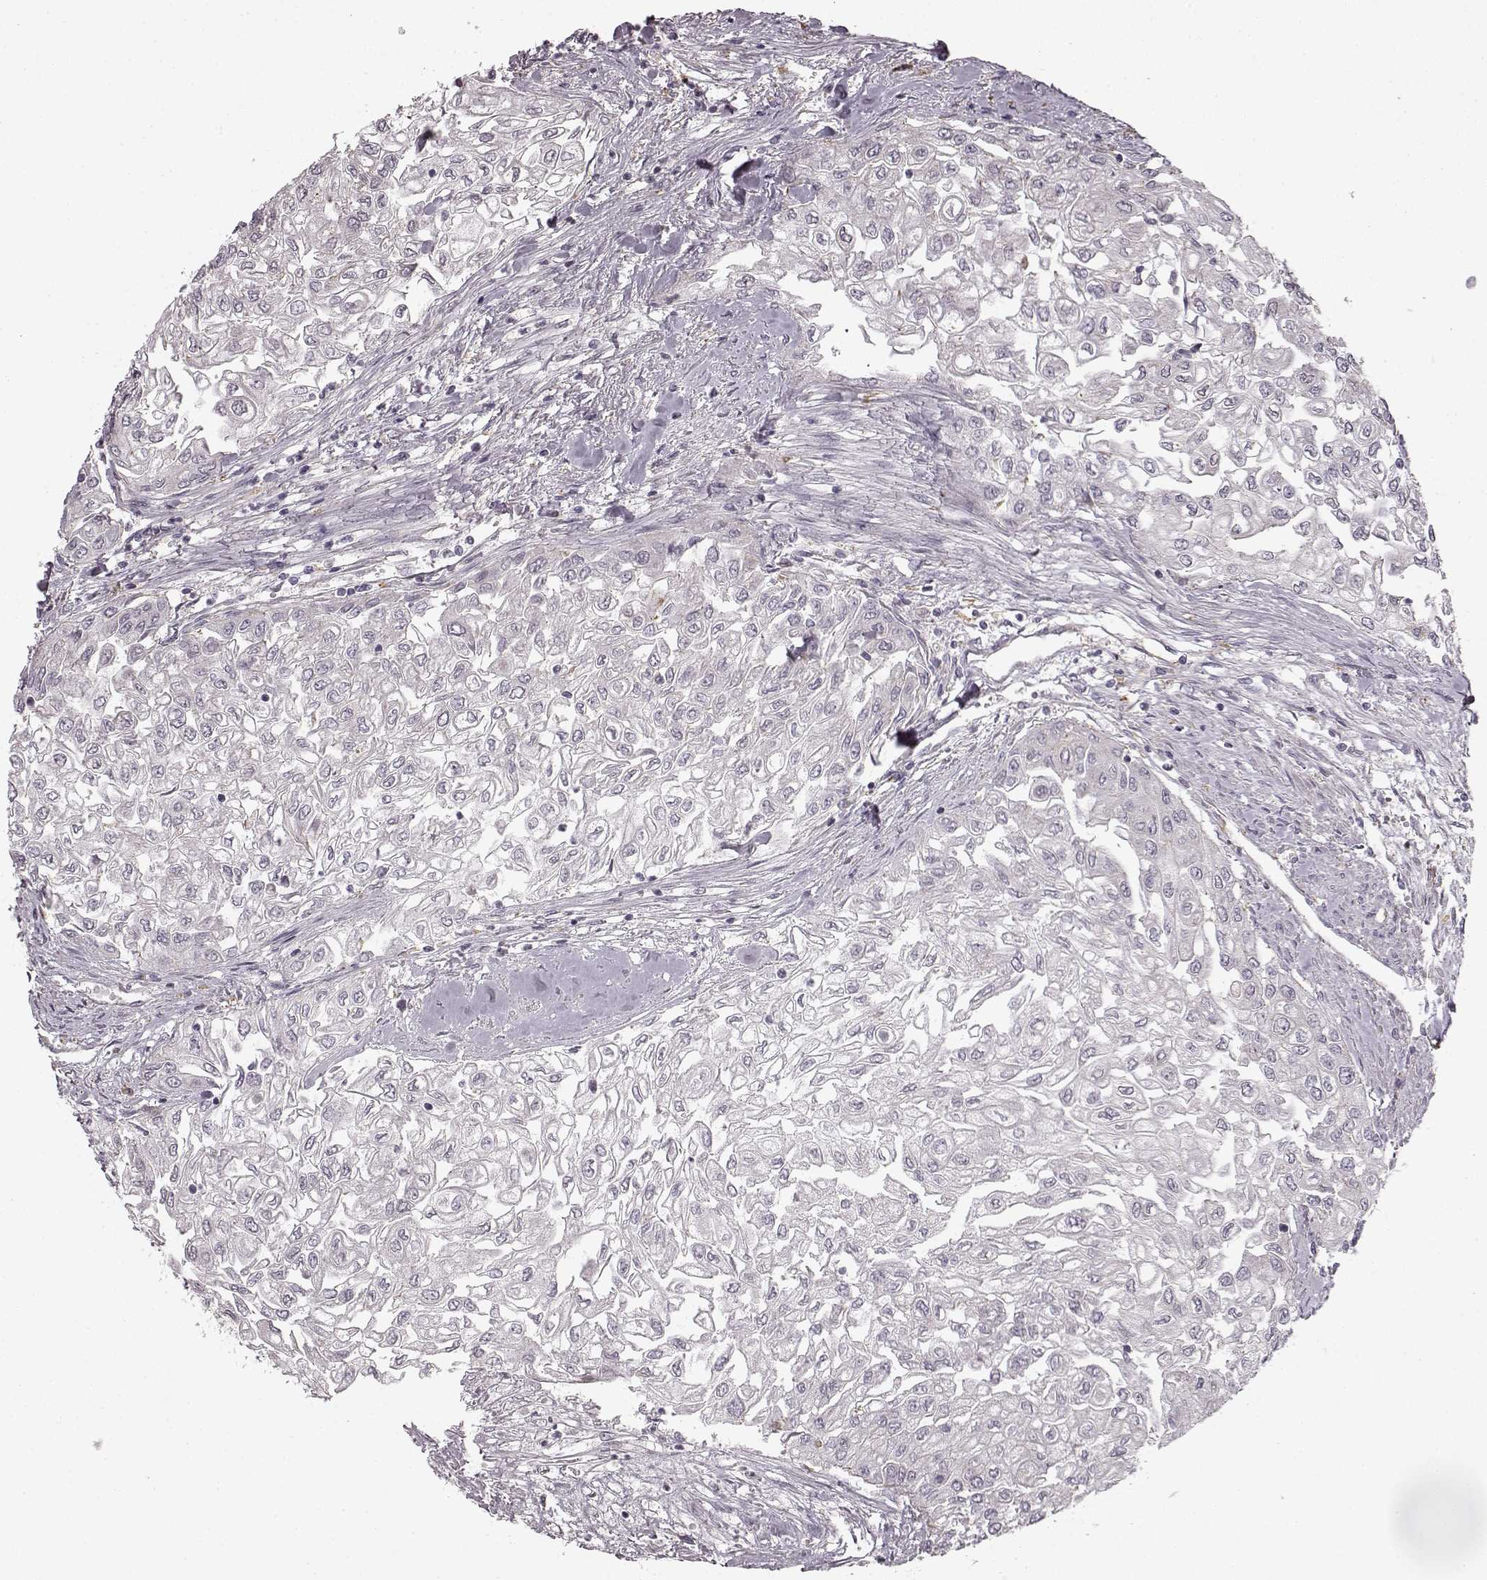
{"staining": {"intensity": "negative", "quantity": "none", "location": "none"}, "tissue": "urothelial cancer", "cell_type": "Tumor cells", "image_type": "cancer", "snomed": [{"axis": "morphology", "description": "Urothelial carcinoma, High grade"}, {"axis": "topography", "description": "Urinary bladder"}], "caption": "Urothelial cancer was stained to show a protein in brown. There is no significant positivity in tumor cells.", "gene": "HMMR", "patient": {"sex": "male", "age": 62}}